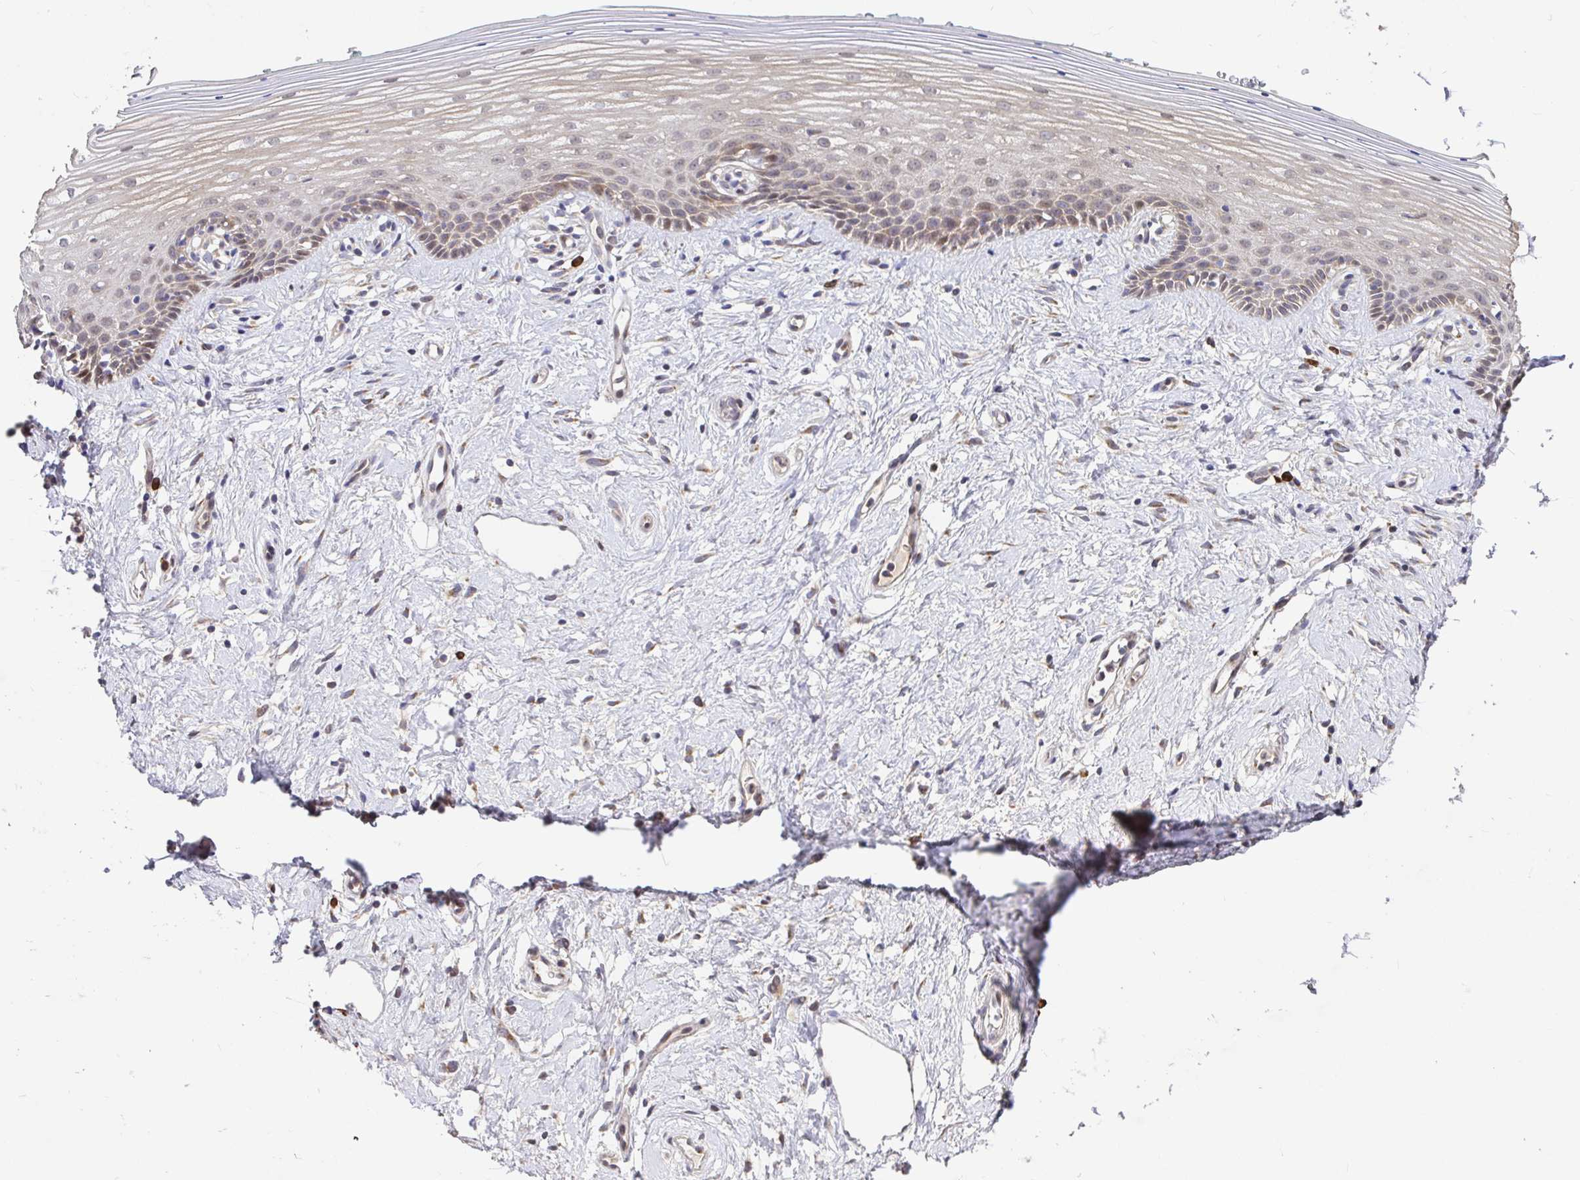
{"staining": {"intensity": "weak", "quantity": "<25%", "location": "cytoplasmic/membranous"}, "tissue": "vagina", "cell_type": "Squamous epithelial cells", "image_type": "normal", "snomed": [{"axis": "morphology", "description": "Normal tissue, NOS"}, {"axis": "topography", "description": "Vagina"}], "caption": "Human vagina stained for a protein using immunohistochemistry exhibits no expression in squamous epithelial cells.", "gene": "ELP1", "patient": {"sex": "female", "age": 42}}